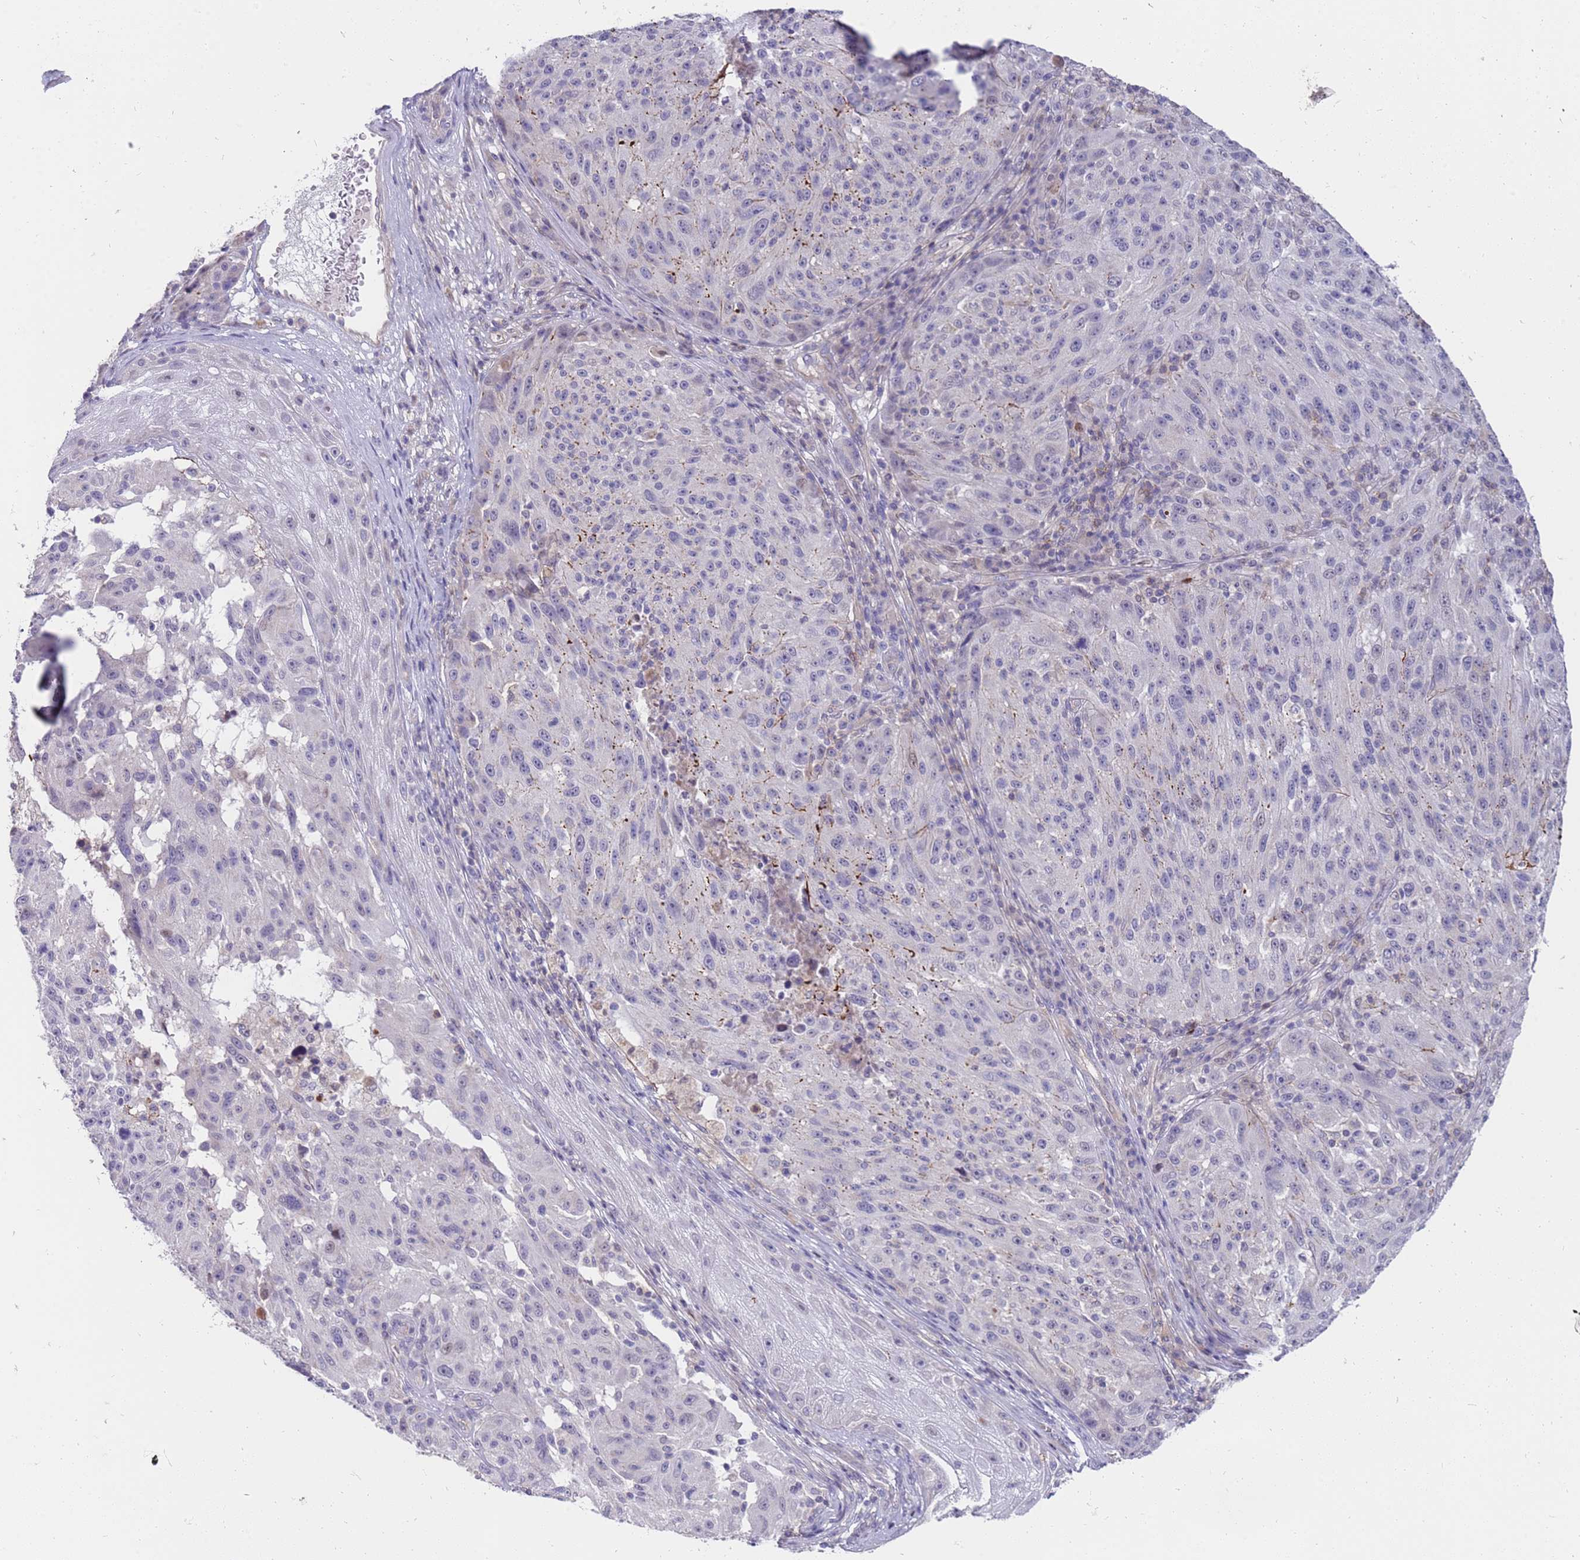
{"staining": {"intensity": "negative", "quantity": "none", "location": "none"}, "tissue": "melanoma", "cell_type": "Tumor cells", "image_type": "cancer", "snomed": [{"axis": "morphology", "description": "Malignant melanoma, NOS"}, {"axis": "topography", "description": "Skin"}], "caption": "Immunohistochemistry (IHC) of malignant melanoma shows no staining in tumor cells.", "gene": "STK25", "patient": {"sex": "male", "age": 53}}